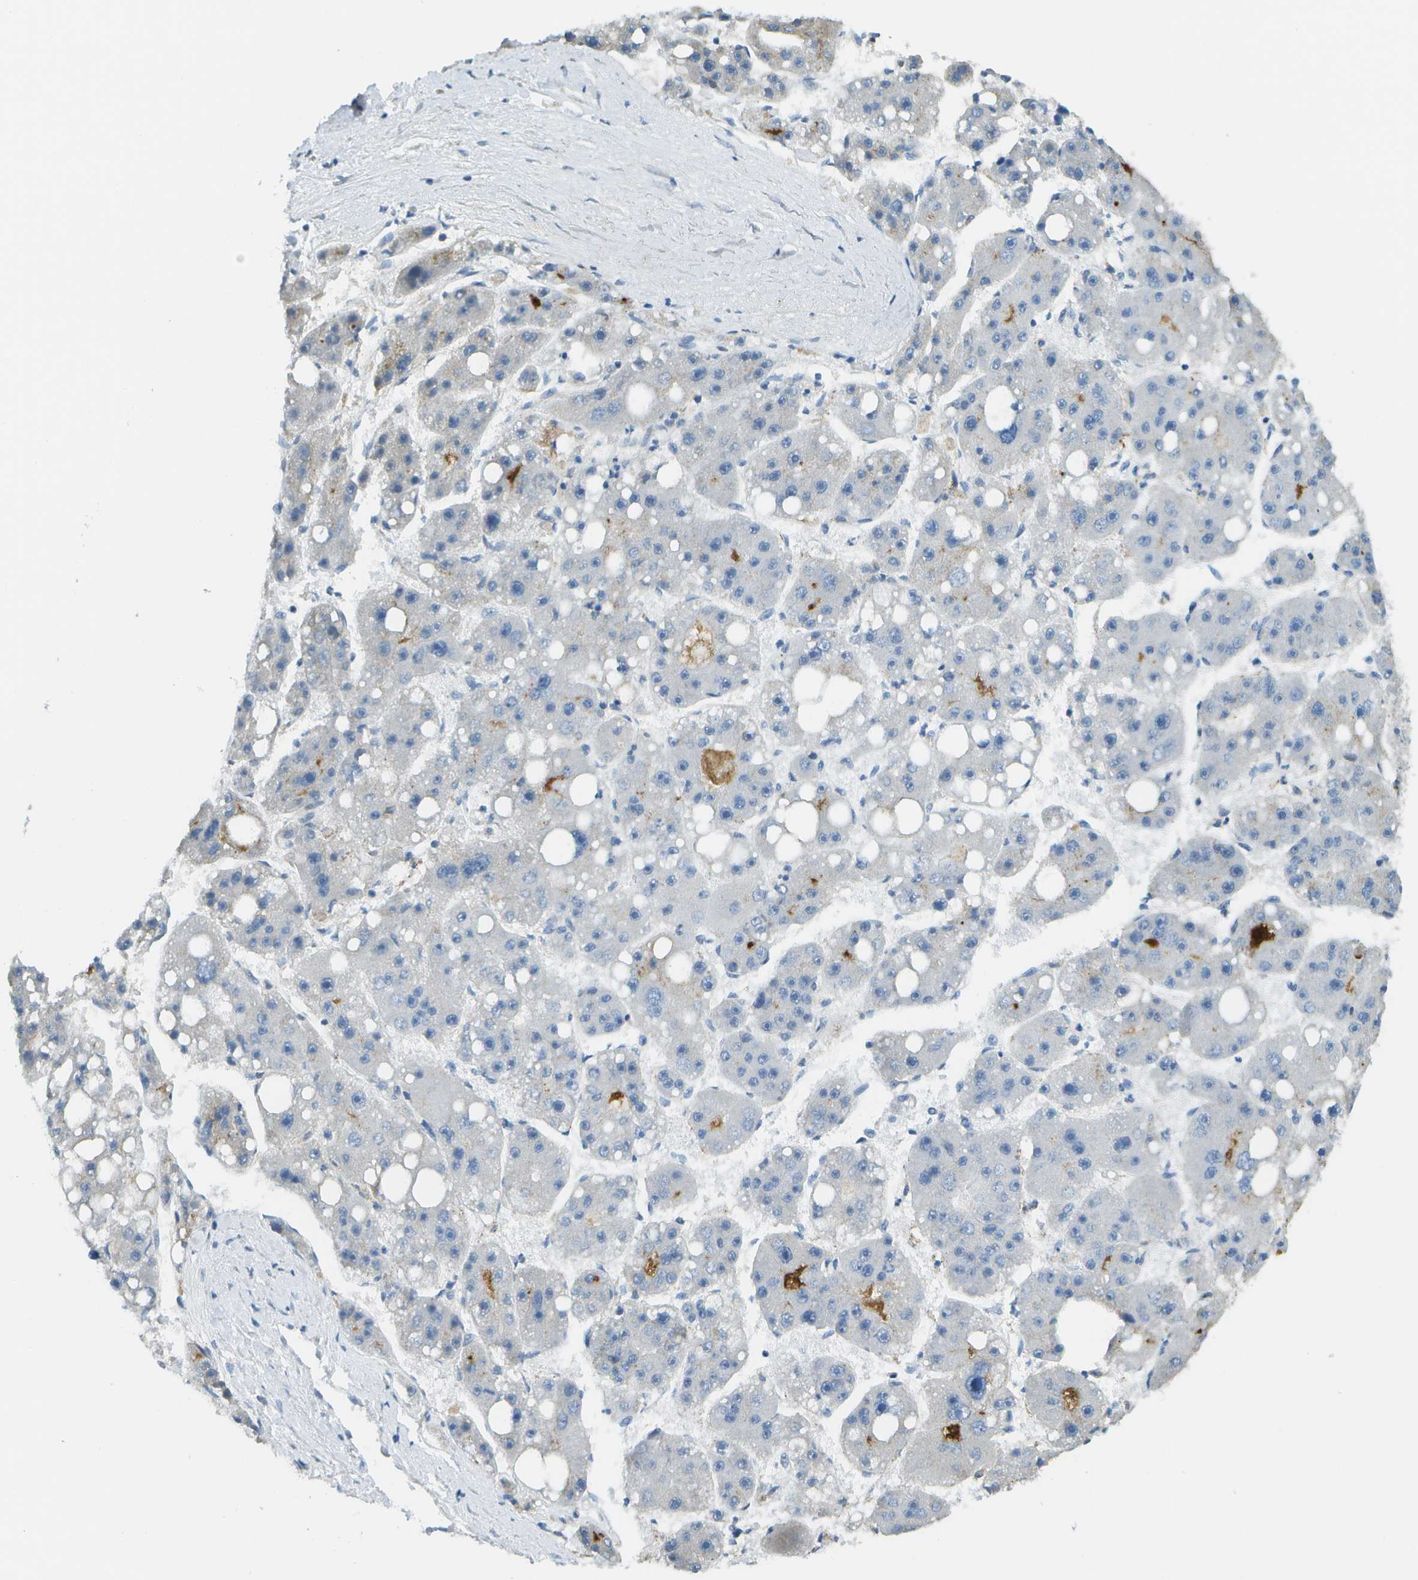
{"staining": {"intensity": "negative", "quantity": "none", "location": "none"}, "tissue": "liver cancer", "cell_type": "Tumor cells", "image_type": "cancer", "snomed": [{"axis": "morphology", "description": "Carcinoma, Hepatocellular, NOS"}, {"axis": "topography", "description": "Liver"}], "caption": "There is no significant staining in tumor cells of liver cancer. (Stains: DAB (3,3'-diaminobenzidine) IHC with hematoxylin counter stain, Microscopy: brightfield microscopy at high magnification).", "gene": "C1S", "patient": {"sex": "female", "age": 61}}